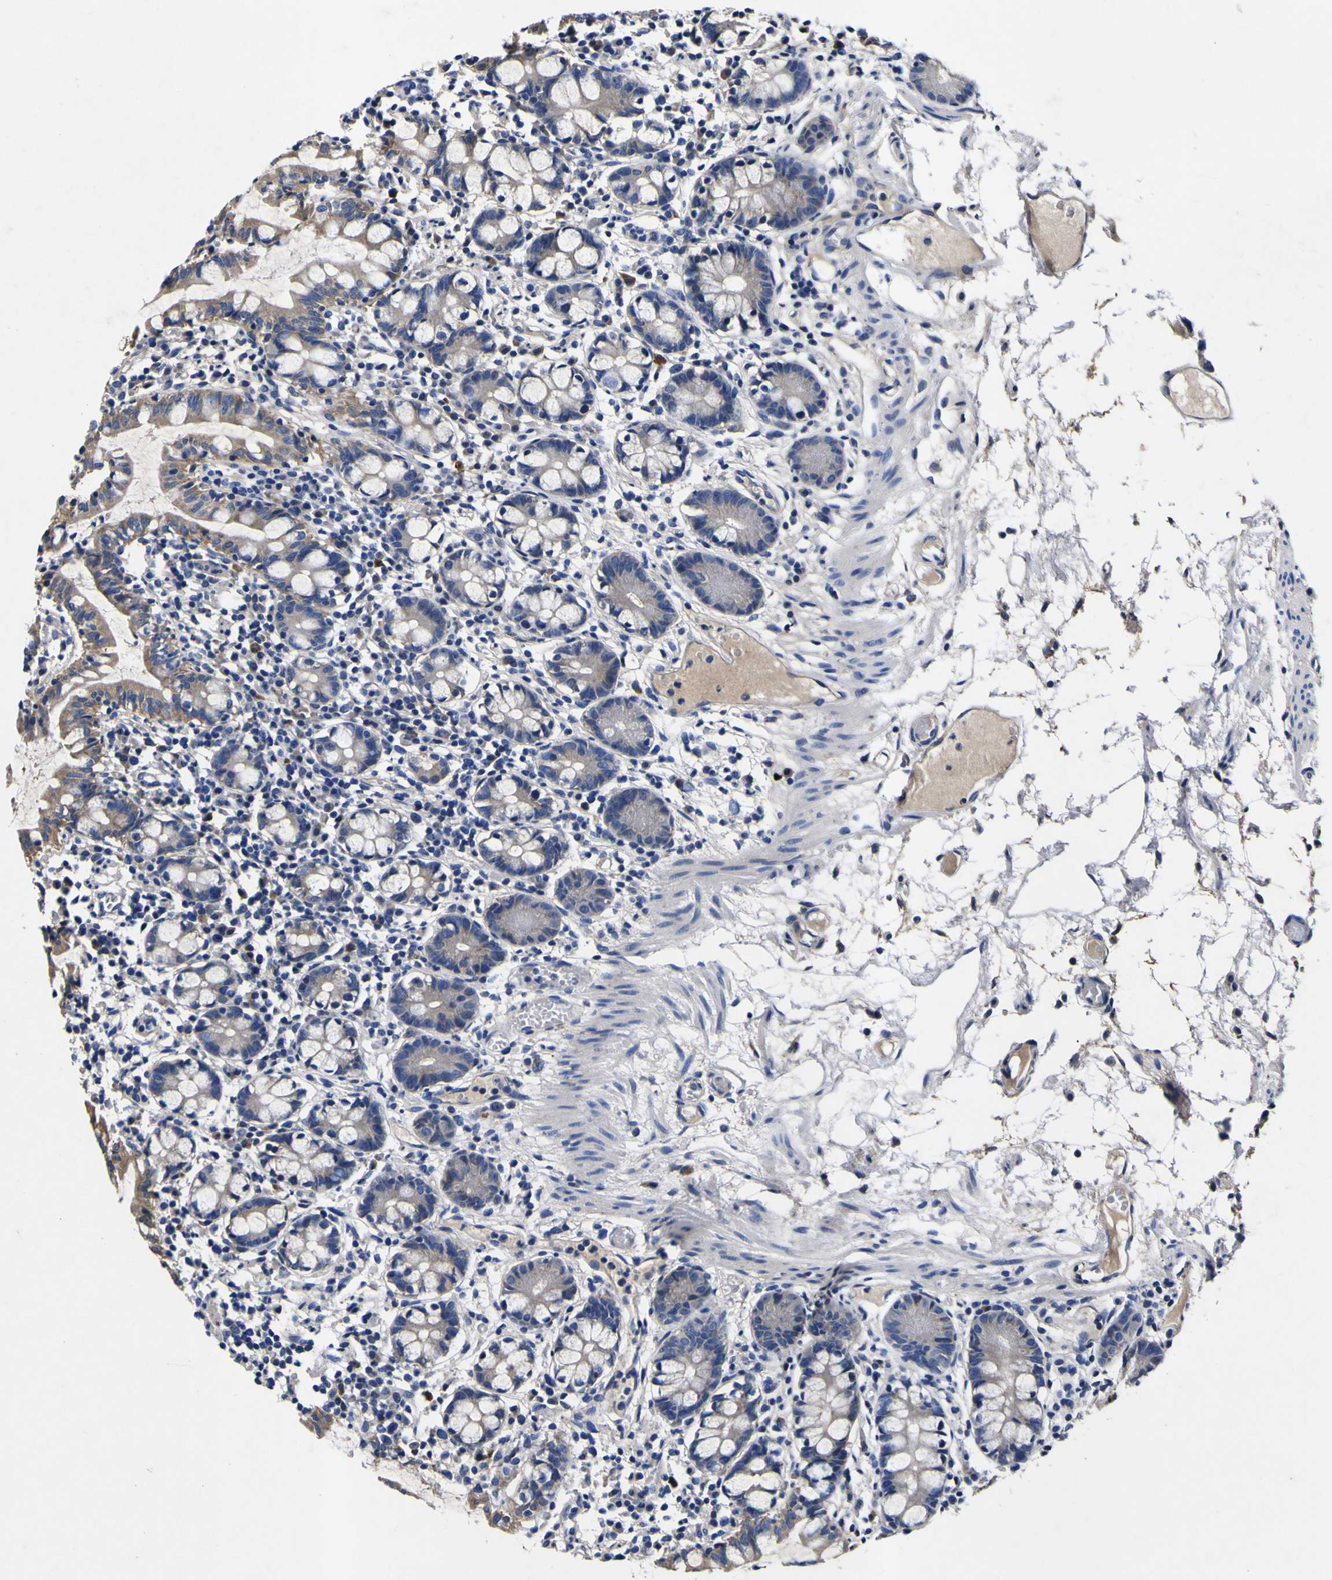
{"staining": {"intensity": "weak", "quantity": "<25%", "location": "cytoplasmic/membranous"}, "tissue": "small intestine", "cell_type": "Glandular cells", "image_type": "normal", "snomed": [{"axis": "morphology", "description": "Normal tissue, NOS"}, {"axis": "morphology", "description": "Cystadenocarcinoma, serous, Metastatic site"}, {"axis": "topography", "description": "Small intestine"}], "caption": "A high-resolution micrograph shows immunohistochemistry (IHC) staining of normal small intestine, which demonstrates no significant positivity in glandular cells.", "gene": "VASN", "patient": {"sex": "female", "age": 61}}